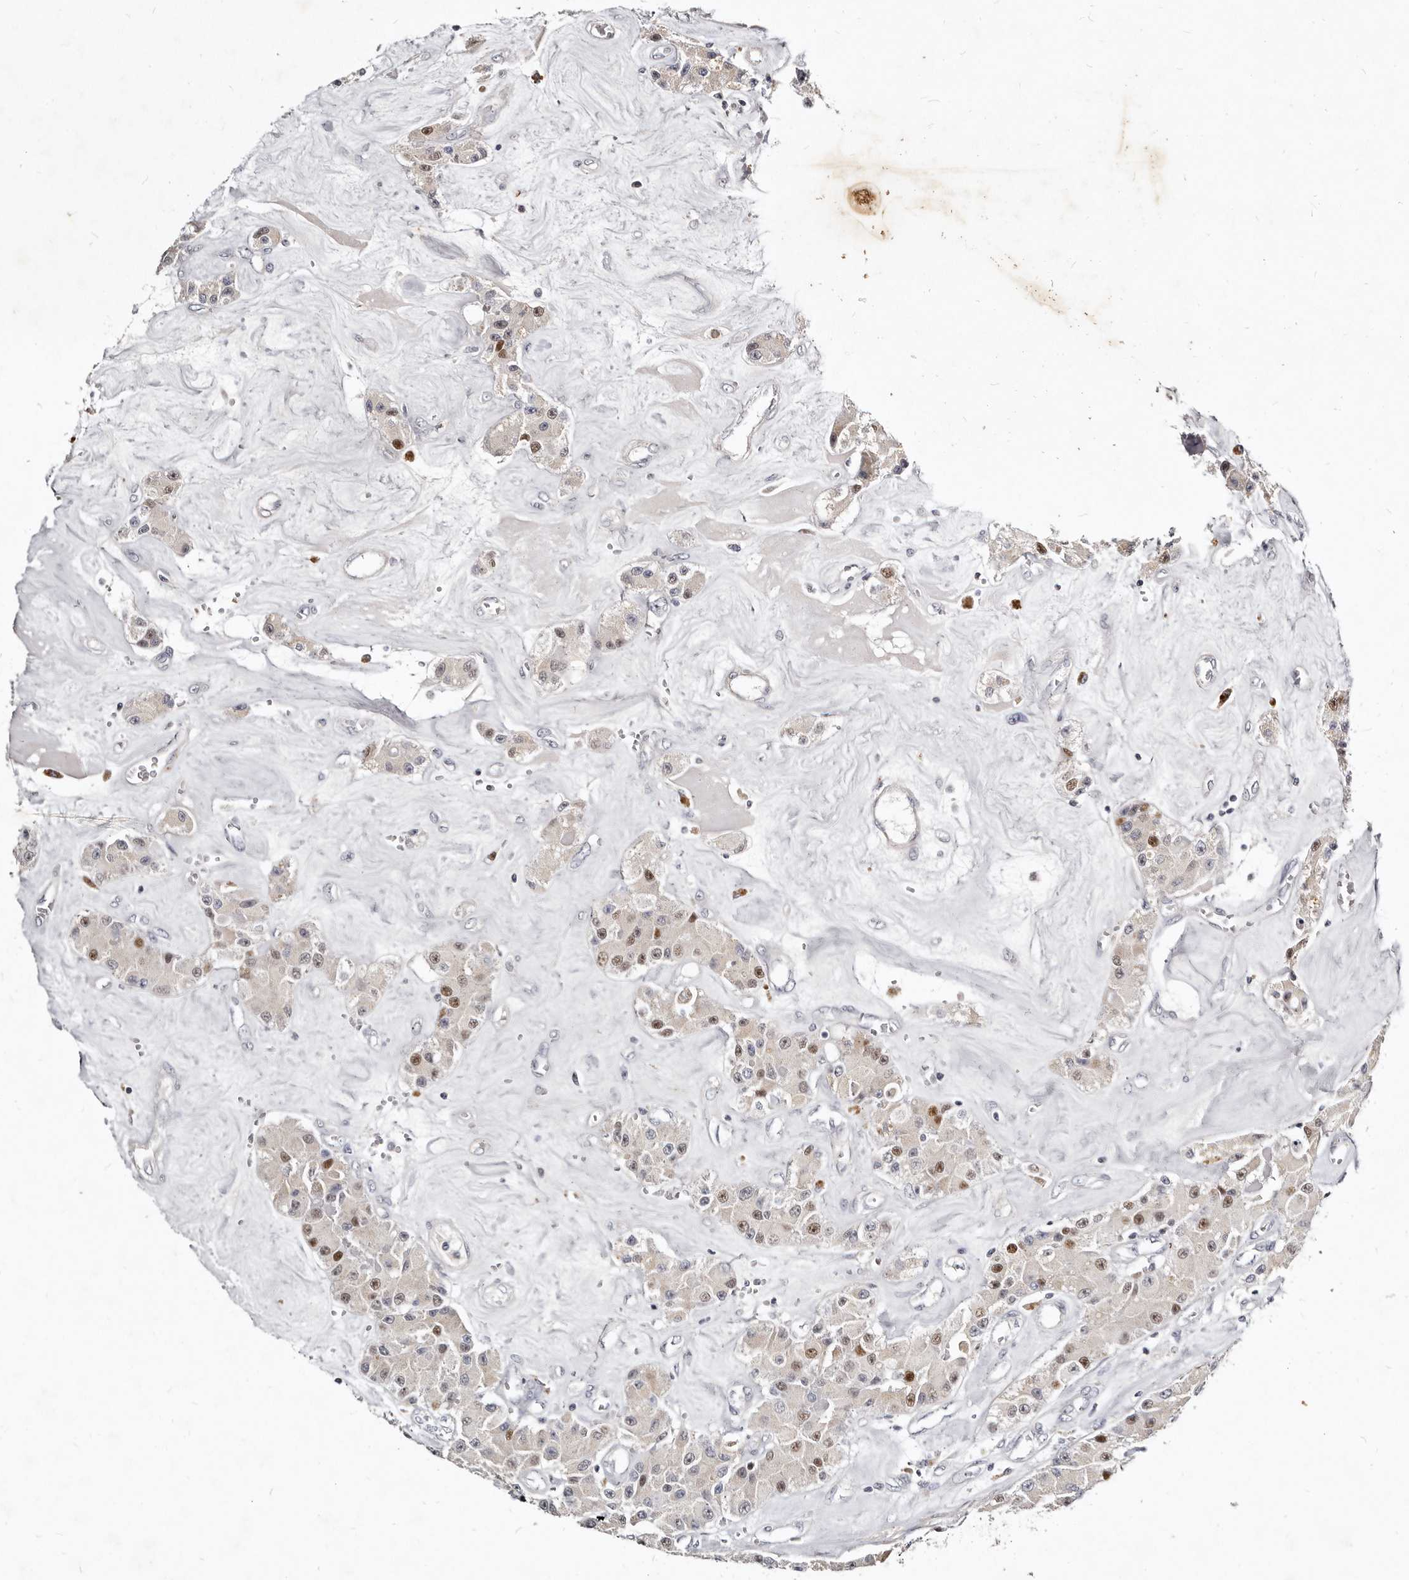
{"staining": {"intensity": "moderate", "quantity": "<25%", "location": "nuclear"}, "tissue": "carcinoid", "cell_type": "Tumor cells", "image_type": "cancer", "snomed": [{"axis": "morphology", "description": "Carcinoid, malignant, NOS"}, {"axis": "topography", "description": "Pancreas"}], "caption": "IHC photomicrograph of human carcinoid stained for a protein (brown), which exhibits low levels of moderate nuclear positivity in about <25% of tumor cells.", "gene": "MRPS33", "patient": {"sex": "male", "age": 41}}